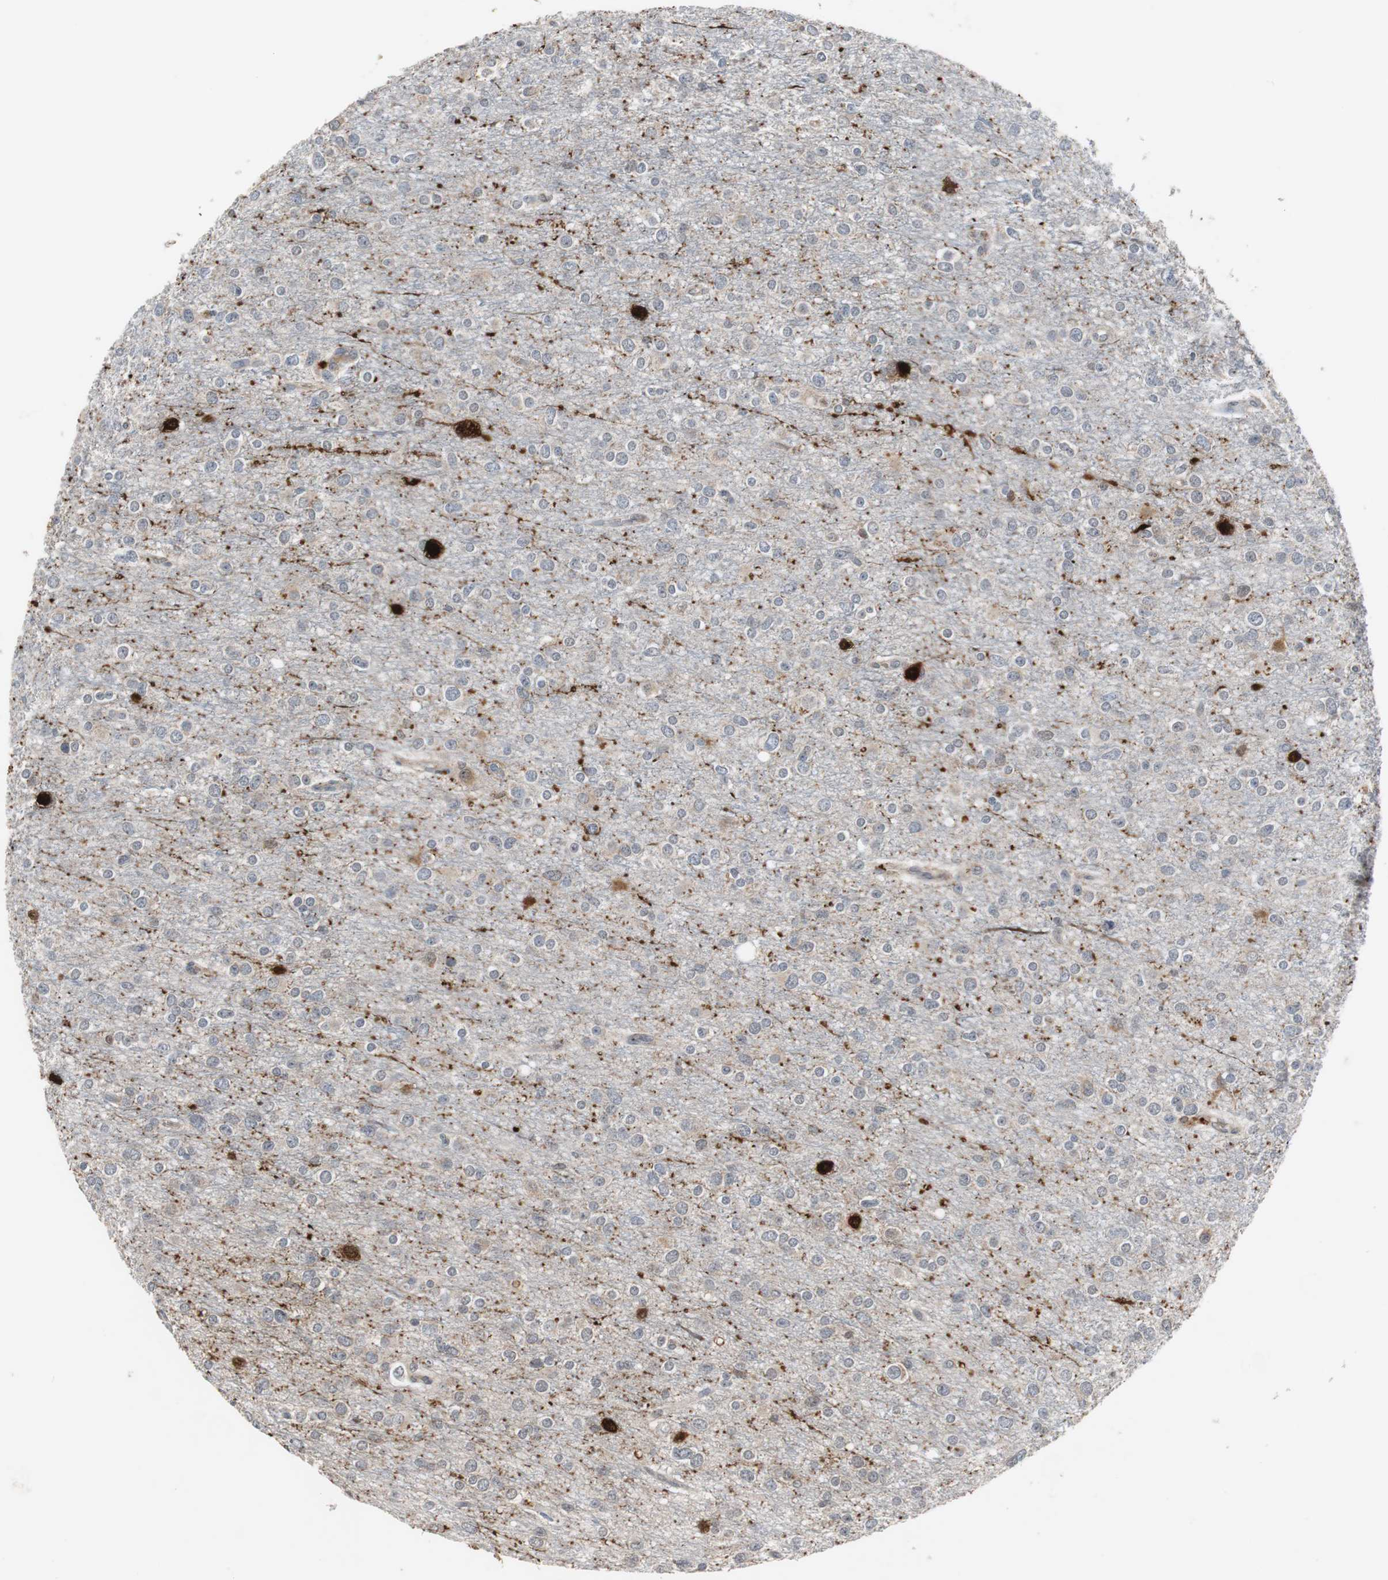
{"staining": {"intensity": "moderate", "quantity": "<25%", "location": "cytoplasmic/membranous"}, "tissue": "glioma", "cell_type": "Tumor cells", "image_type": "cancer", "snomed": [{"axis": "morphology", "description": "Glioma, malignant, Low grade"}, {"axis": "topography", "description": "Brain"}], "caption": "Immunohistochemical staining of malignant glioma (low-grade) reveals low levels of moderate cytoplasmic/membranous positivity in about <25% of tumor cells.", "gene": "CALB2", "patient": {"sex": "male", "age": 42}}